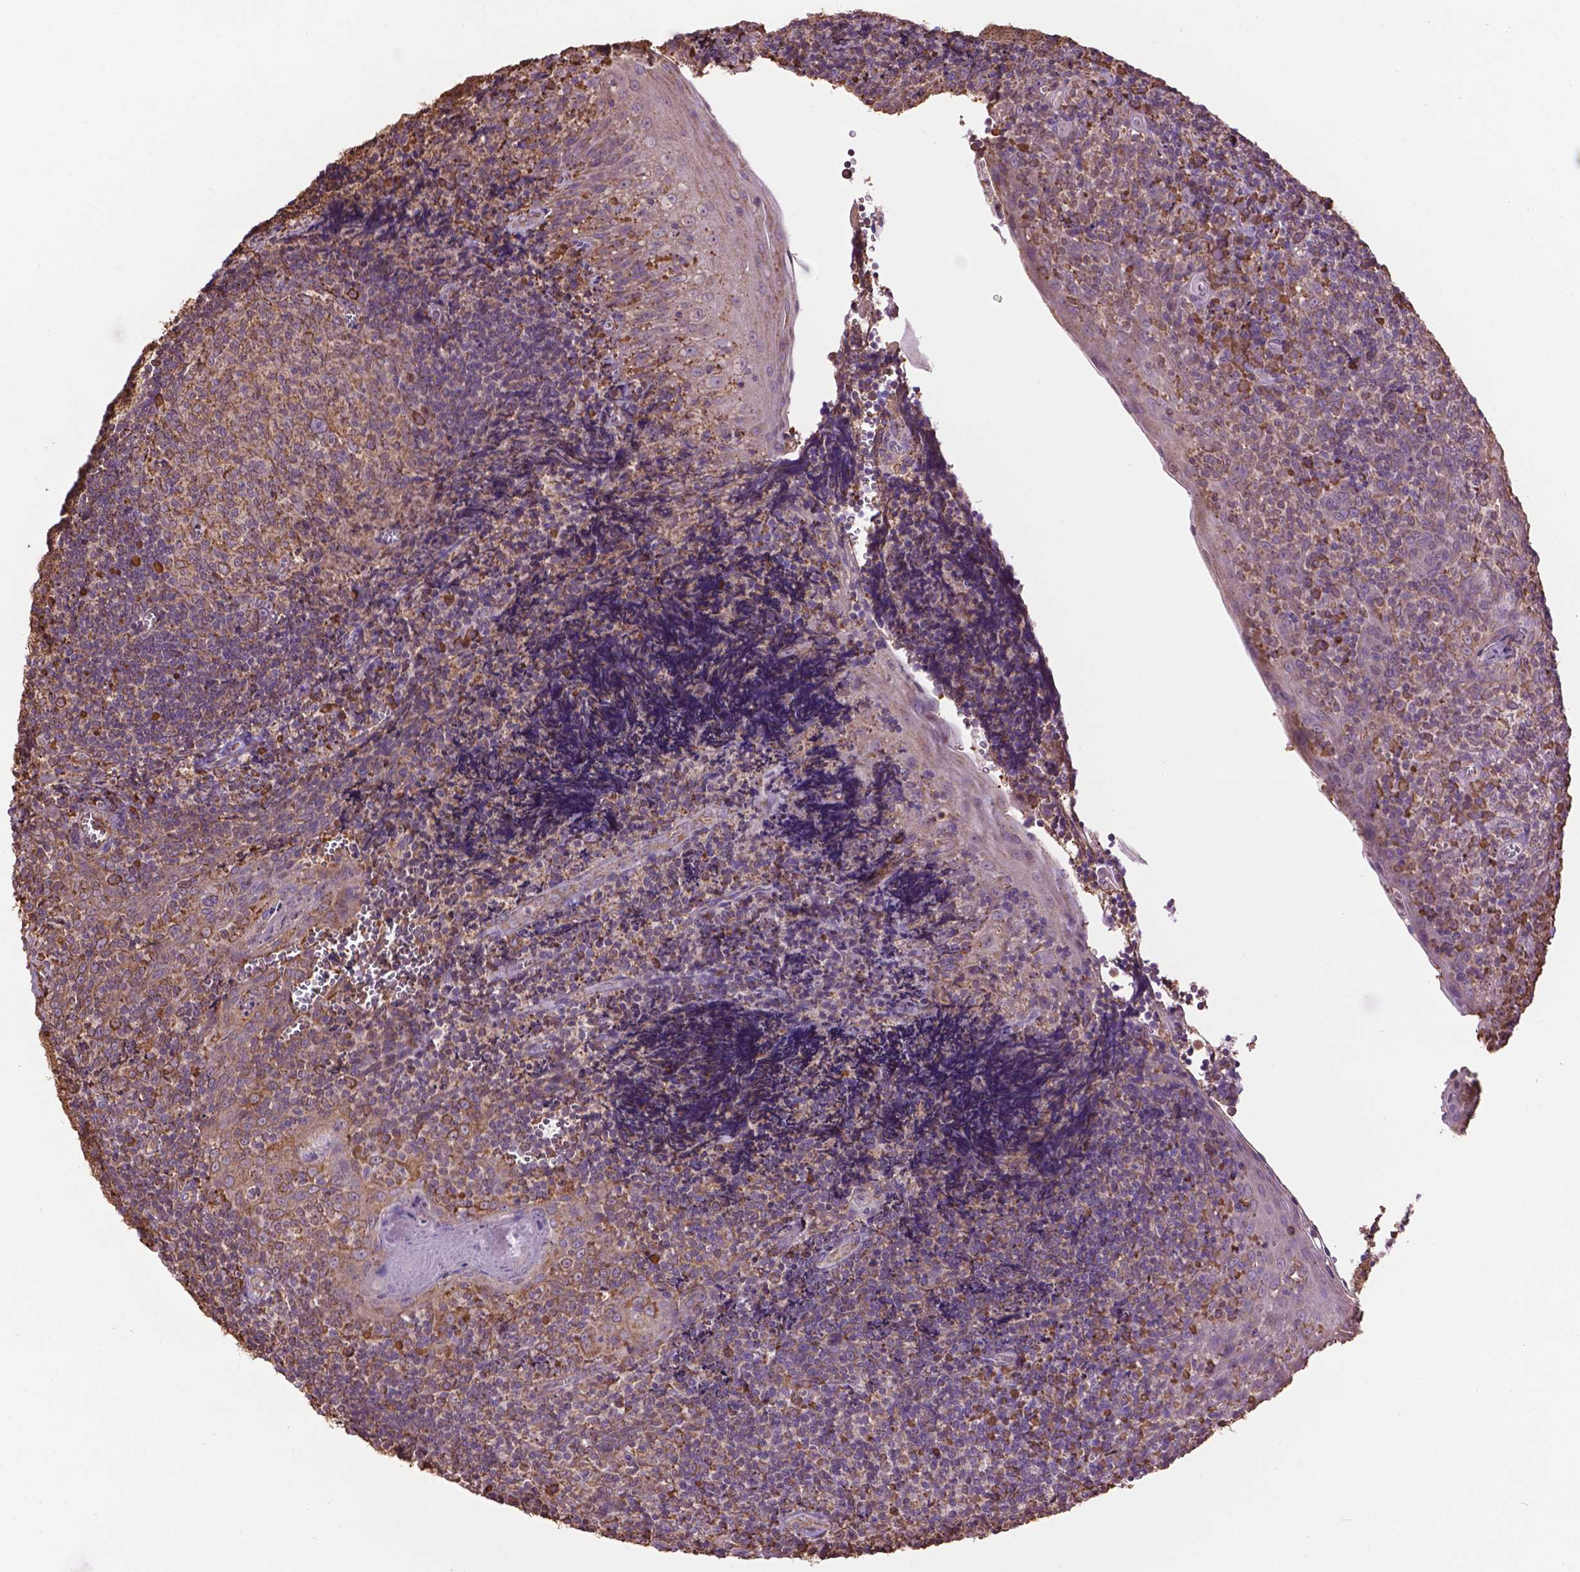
{"staining": {"intensity": "moderate", "quantity": ">75%", "location": "cytoplasmic/membranous"}, "tissue": "tonsil", "cell_type": "Germinal center cells", "image_type": "normal", "snomed": [{"axis": "morphology", "description": "Normal tissue, NOS"}, {"axis": "morphology", "description": "Inflammation, NOS"}, {"axis": "topography", "description": "Tonsil"}], "caption": "The histopathology image shows a brown stain indicating the presence of a protein in the cytoplasmic/membranous of germinal center cells in tonsil. (Stains: DAB (3,3'-diaminobenzidine) in brown, nuclei in blue, Microscopy: brightfield microscopy at high magnification).", "gene": "PPP2R5E", "patient": {"sex": "female", "age": 31}}